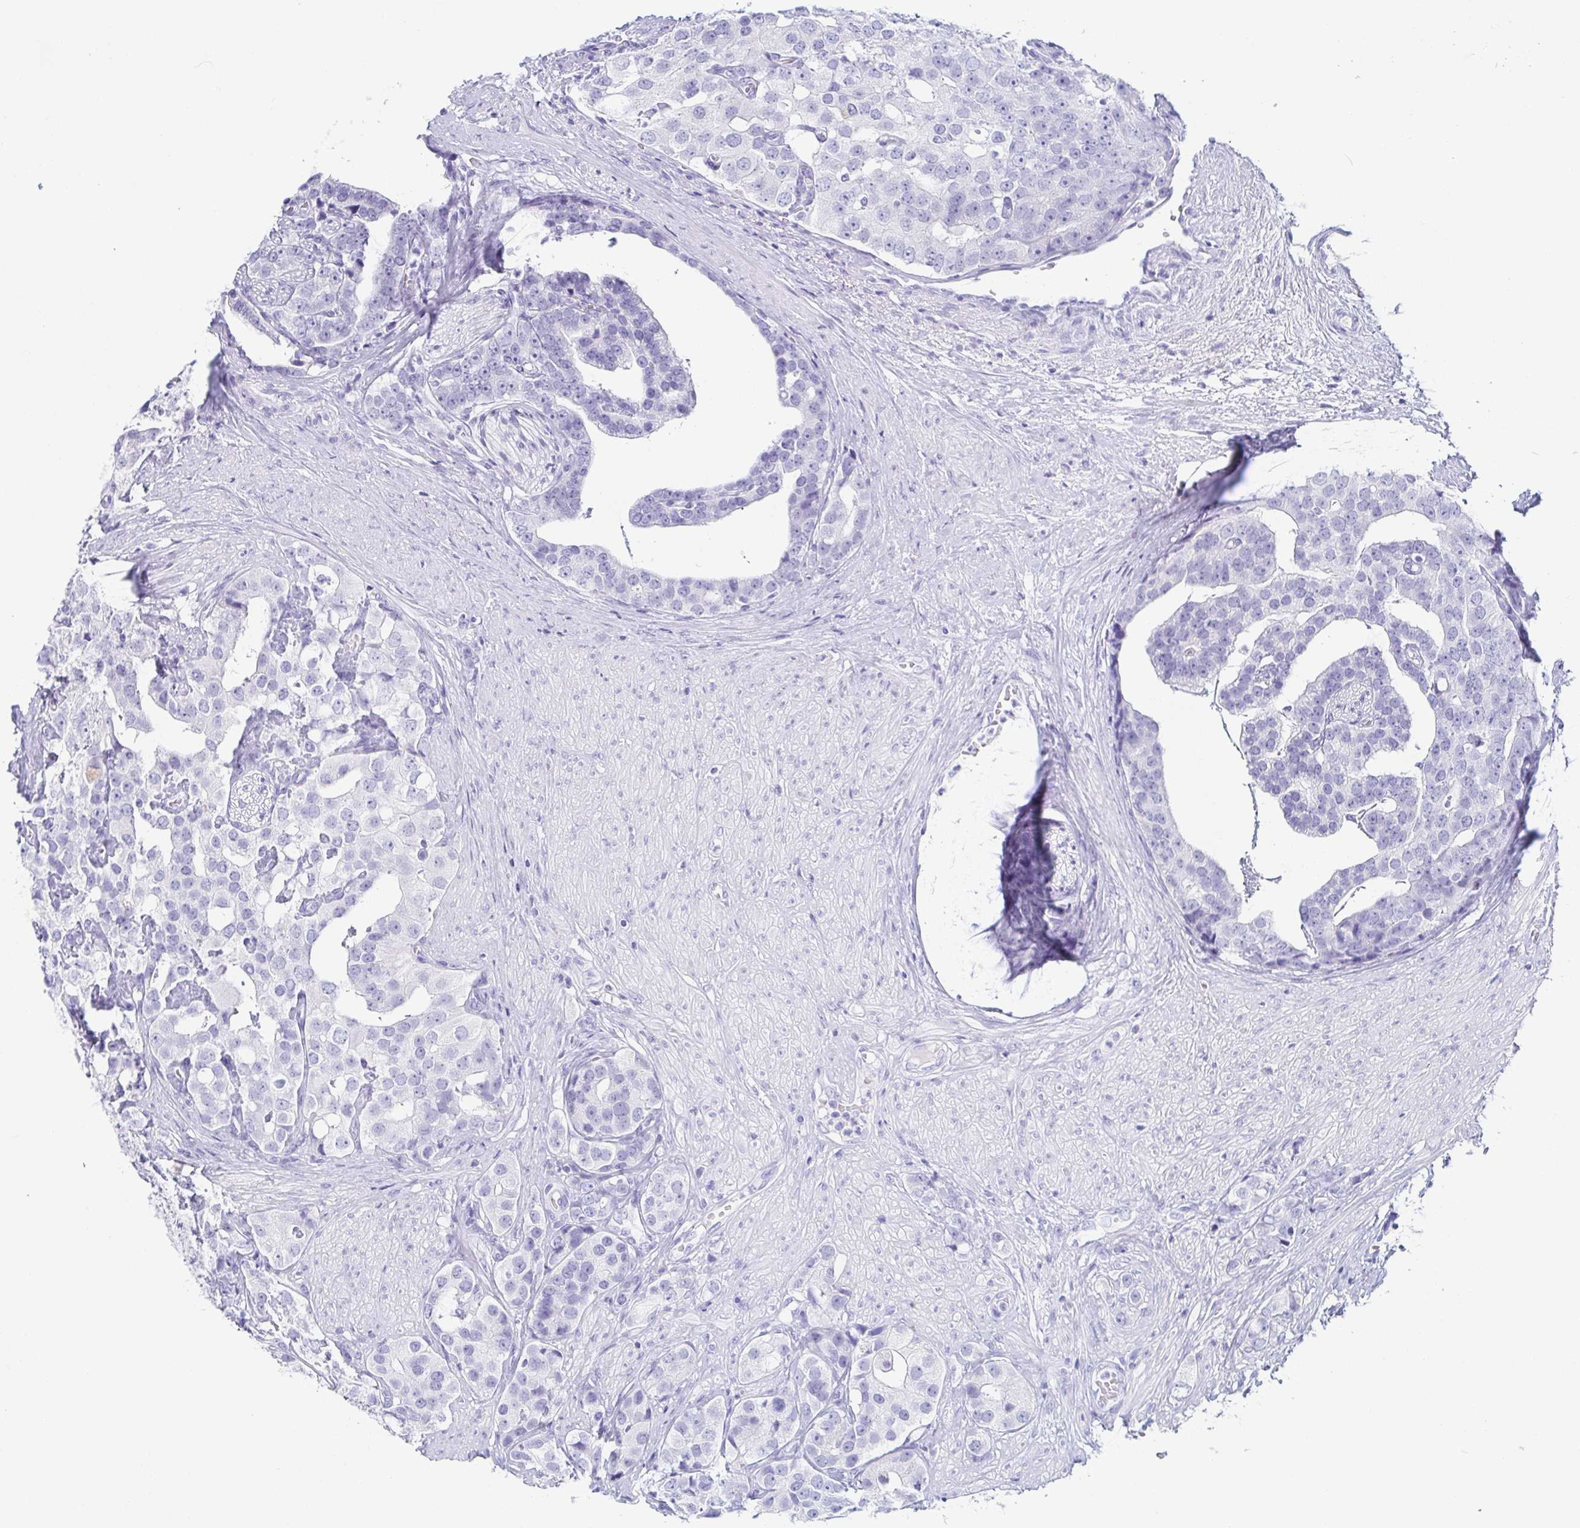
{"staining": {"intensity": "negative", "quantity": "none", "location": "none"}, "tissue": "prostate cancer", "cell_type": "Tumor cells", "image_type": "cancer", "snomed": [{"axis": "morphology", "description": "Adenocarcinoma, High grade"}, {"axis": "topography", "description": "Prostate"}], "caption": "The image demonstrates no staining of tumor cells in prostate cancer (high-grade adenocarcinoma). Brightfield microscopy of immunohistochemistry (IHC) stained with DAB (brown) and hematoxylin (blue), captured at high magnification.", "gene": "ZG16B", "patient": {"sex": "male", "age": 71}}